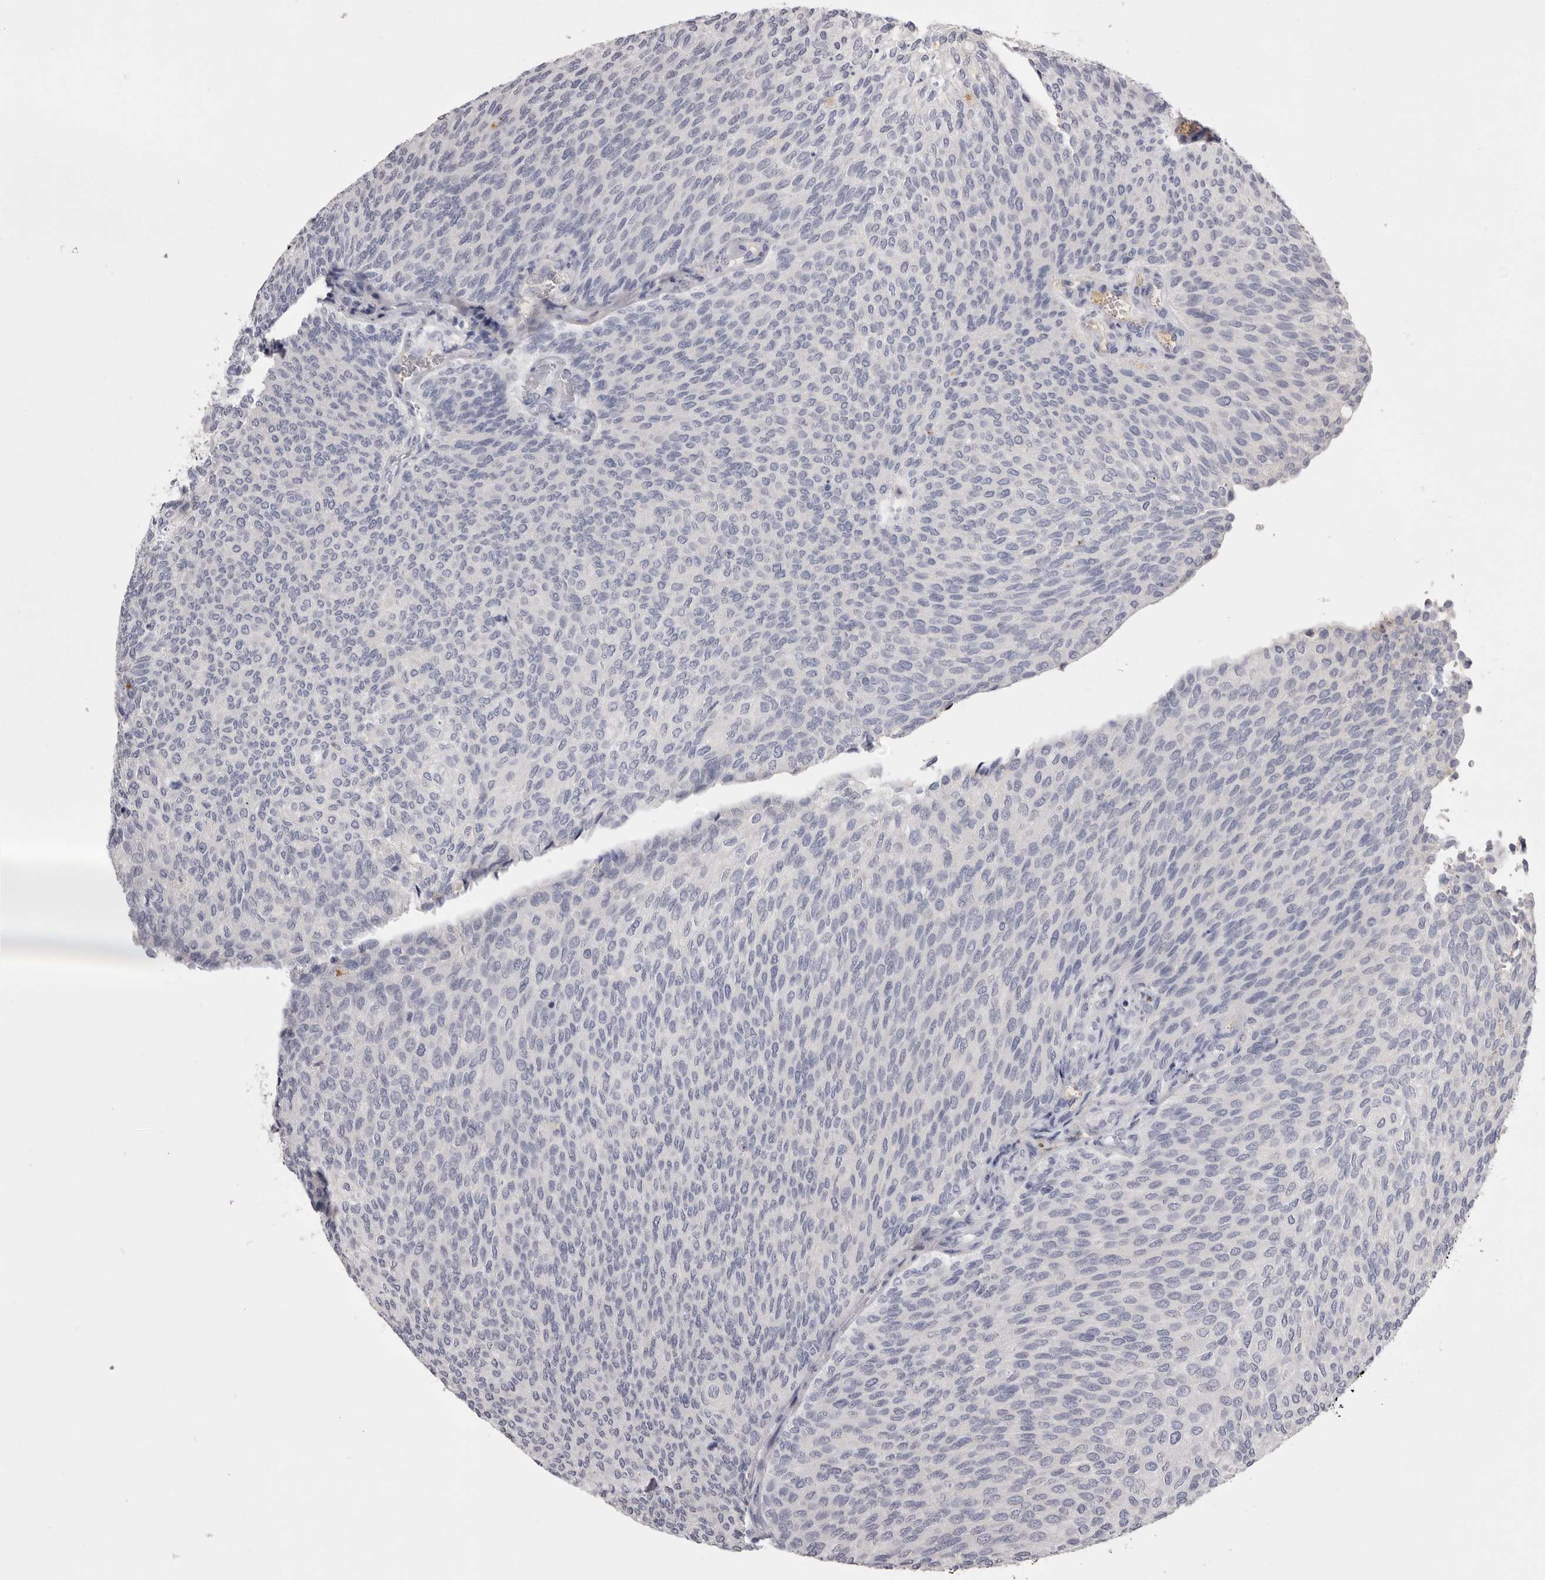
{"staining": {"intensity": "negative", "quantity": "none", "location": "none"}, "tissue": "urothelial cancer", "cell_type": "Tumor cells", "image_type": "cancer", "snomed": [{"axis": "morphology", "description": "Urothelial carcinoma, Low grade"}, {"axis": "topography", "description": "Urinary bladder"}], "caption": "The histopathology image demonstrates no staining of tumor cells in low-grade urothelial carcinoma. Nuclei are stained in blue.", "gene": "KLHL38", "patient": {"sex": "female", "age": 79}}